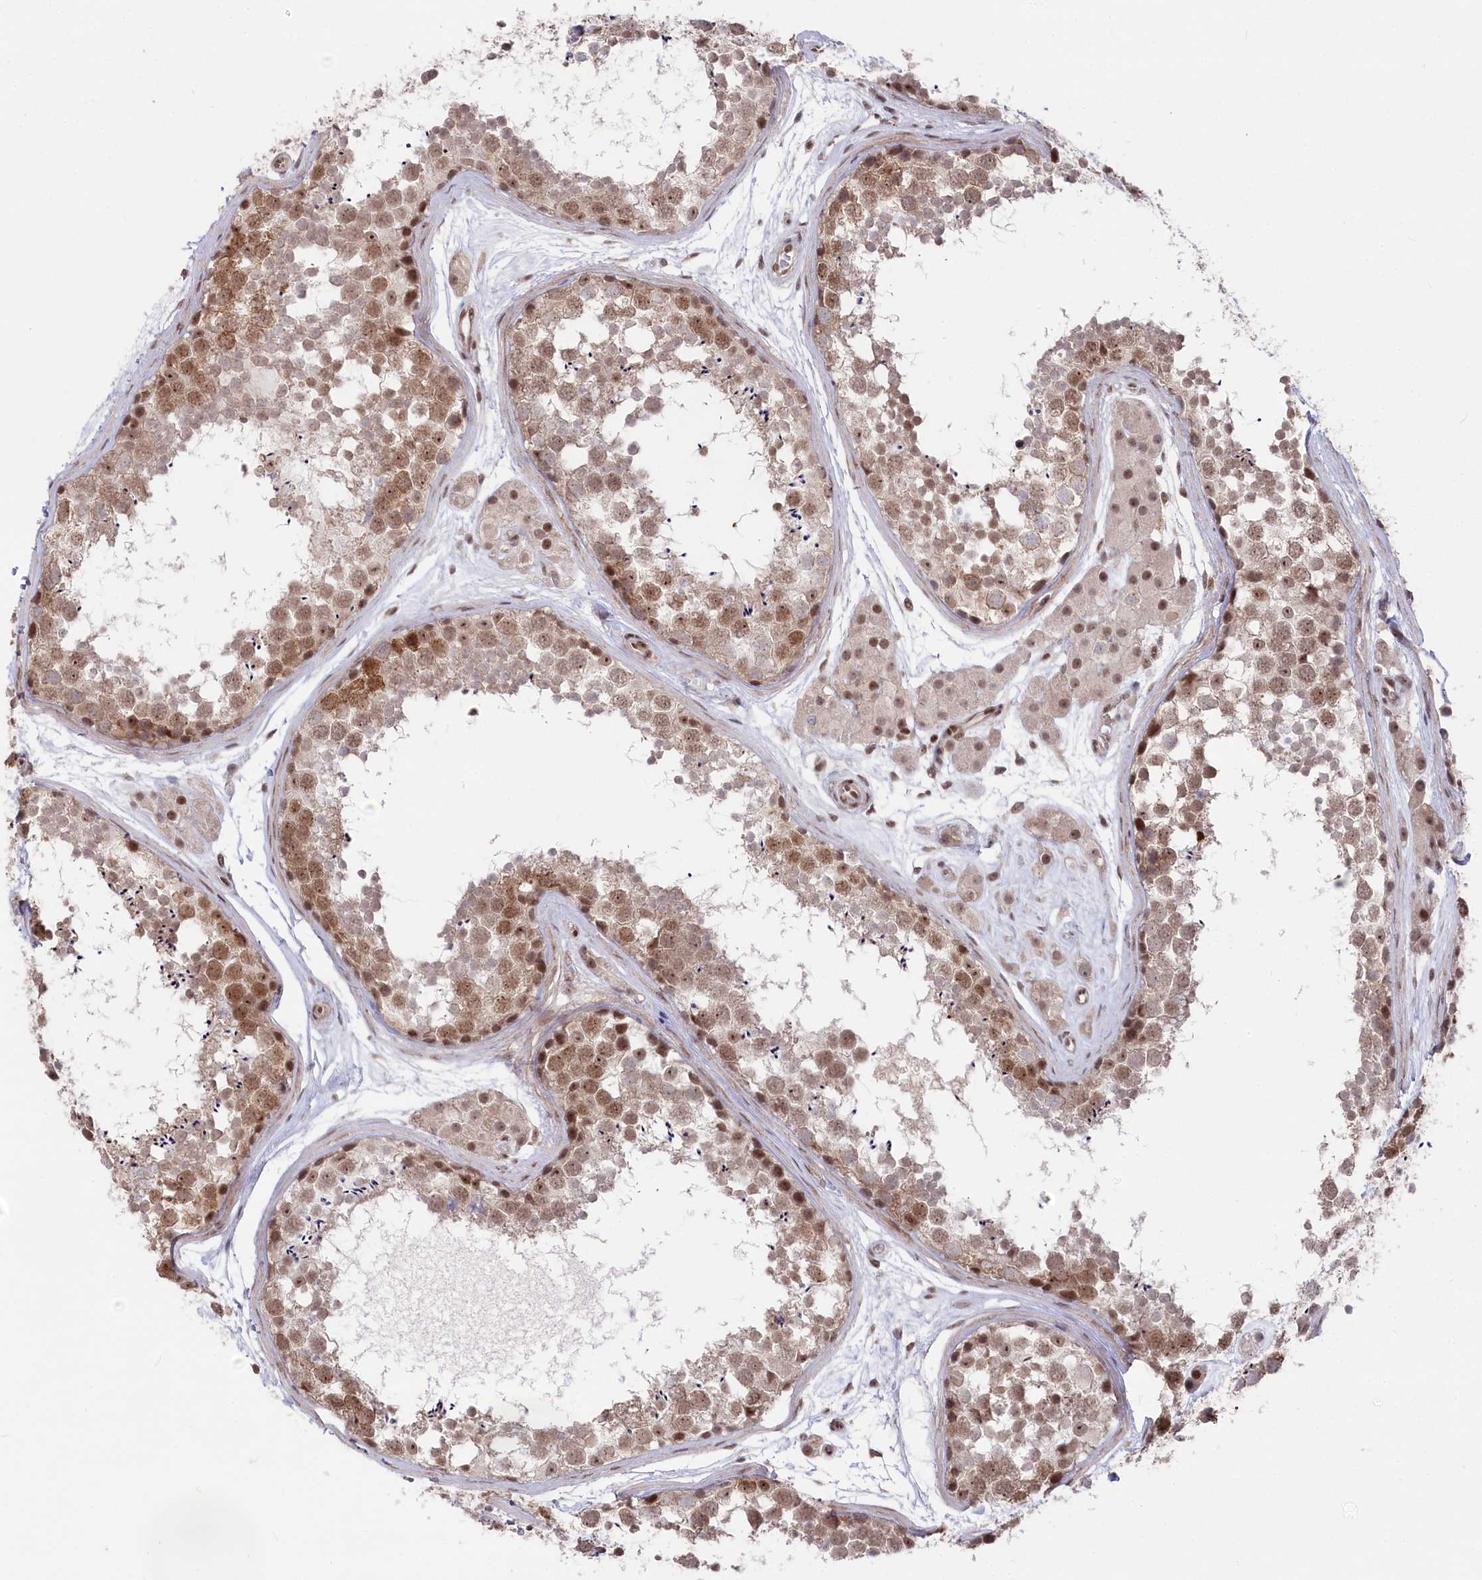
{"staining": {"intensity": "moderate", "quantity": "25%-75%", "location": "nuclear"}, "tissue": "testis", "cell_type": "Cells in seminiferous ducts", "image_type": "normal", "snomed": [{"axis": "morphology", "description": "Normal tissue, NOS"}, {"axis": "topography", "description": "Testis"}], "caption": "An IHC micrograph of normal tissue is shown. Protein staining in brown highlights moderate nuclear positivity in testis within cells in seminiferous ducts.", "gene": "CGGBP1", "patient": {"sex": "male", "age": 56}}